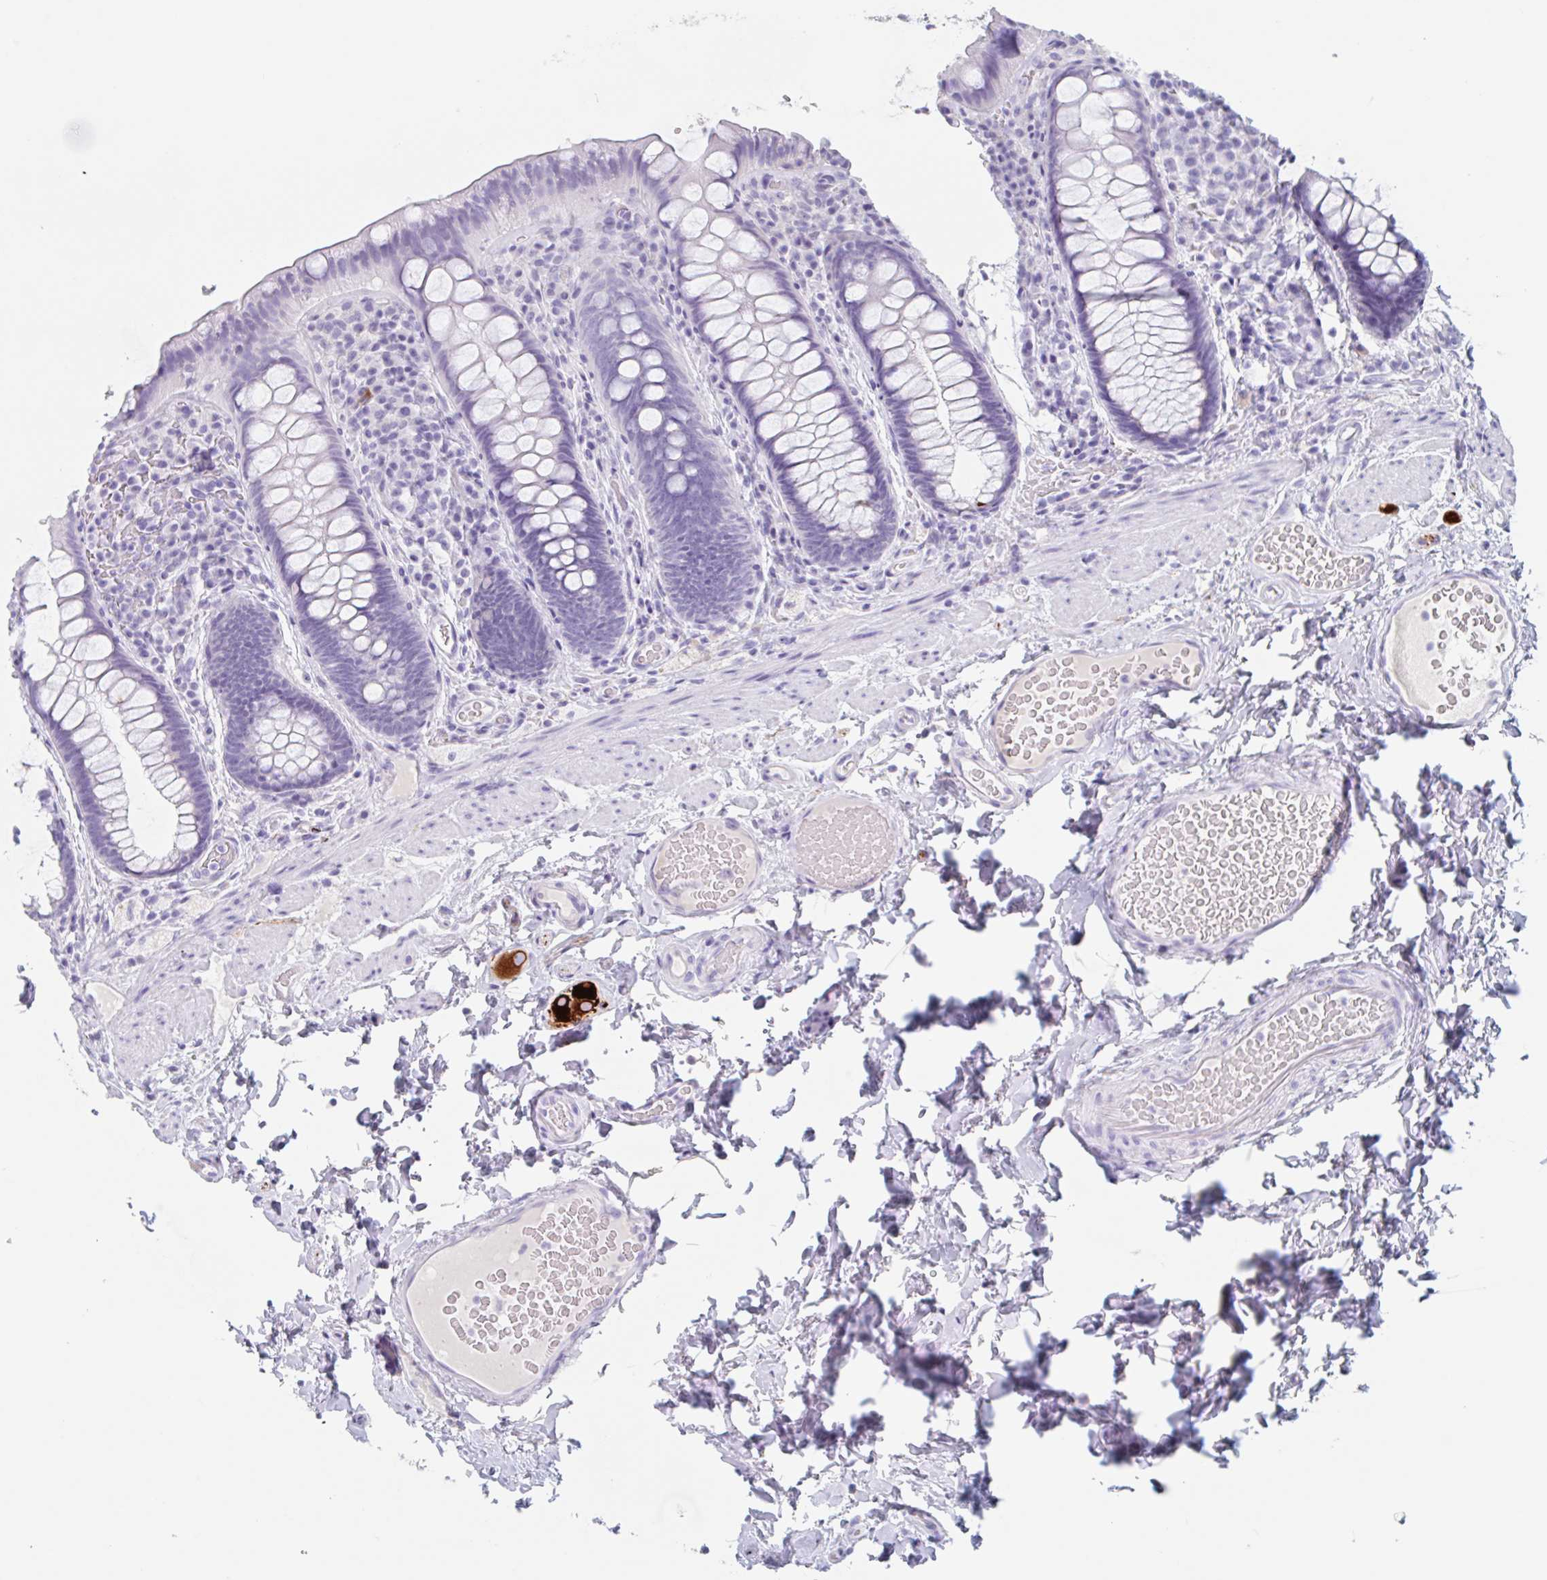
{"staining": {"intensity": "negative", "quantity": "none", "location": "none"}, "tissue": "rectum", "cell_type": "Glandular cells", "image_type": "normal", "snomed": [{"axis": "morphology", "description": "Normal tissue, NOS"}, {"axis": "topography", "description": "Rectum"}], "caption": "Image shows no protein expression in glandular cells of benign rectum. (DAB (3,3'-diaminobenzidine) immunohistochemistry (IHC), high magnification).", "gene": "EMC4", "patient": {"sex": "female", "age": 69}}